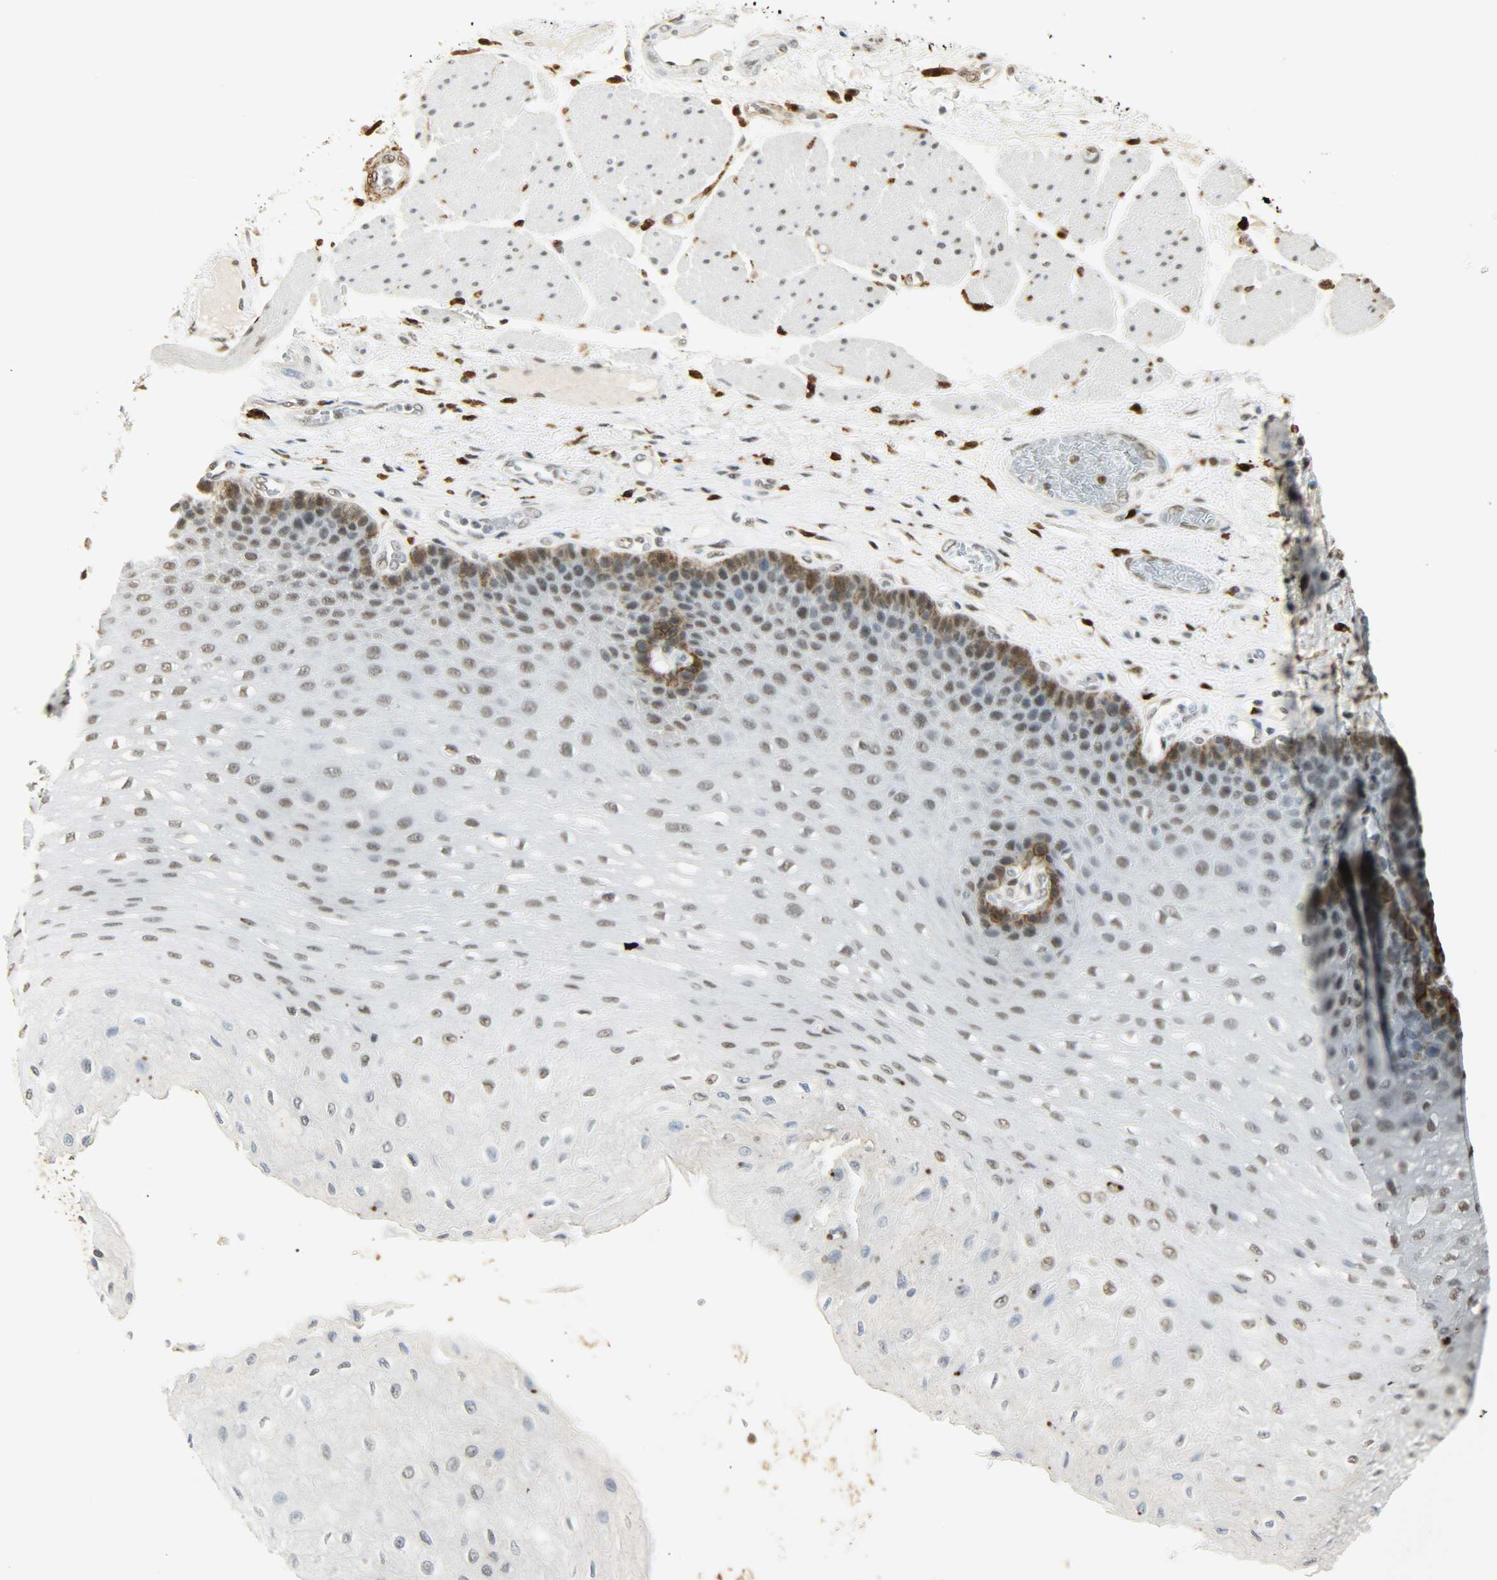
{"staining": {"intensity": "moderate", "quantity": ">75%", "location": "nuclear"}, "tissue": "esophagus", "cell_type": "Squamous epithelial cells", "image_type": "normal", "snomed": [{"axis": "morphology", "description": "Normal tissue, NOS"}, {"axis": "topography", "description": "Esophagus"}], "caption": "IHC (DAB) staining of normal human esophagus shows moderate nuclear protein positivity in about >75% of squamous epithelial cells.", "gene": "NGFR", "patient": {"sex": "female", "age": 72}}